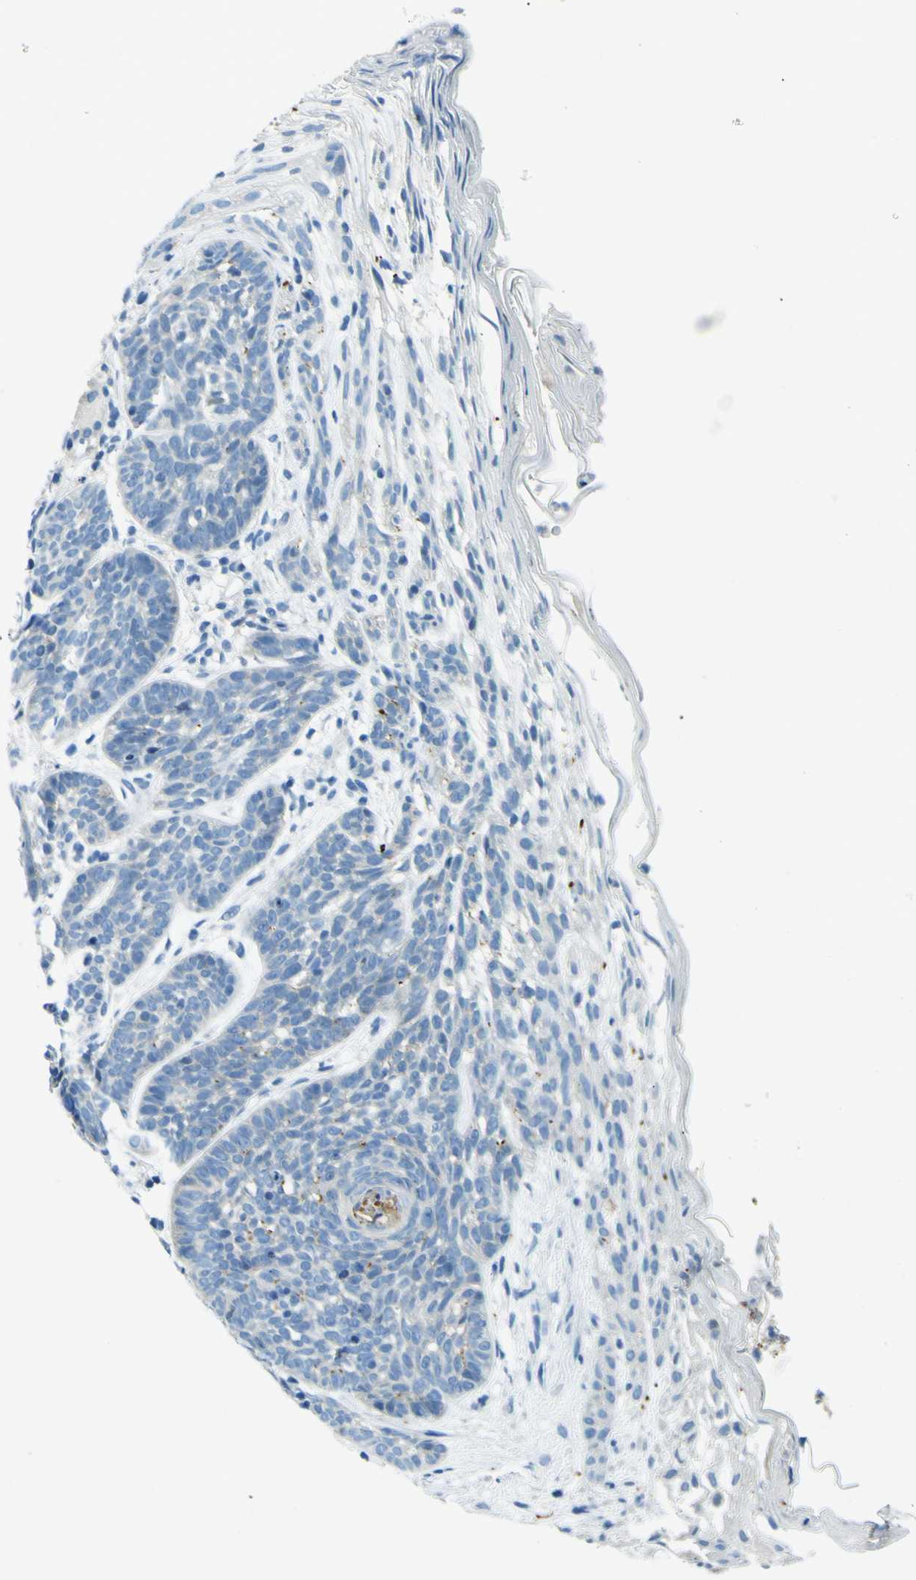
{"staining": {"intensity": "moderate", "quantity": "<25%", "location": "cytoplasmic/membranous"}, "tissue": "skin cancer", "cell_type": "Tumor cells", "image_type": "cancer", "snomed": [{"axis": "morphology", "description": "Basal cell carcinoma"}, {"axis": "topography", "description": "Skin"}], "caption": "Skin cancer (basal cell carcinoma) was stained to show a protein in brown. There is low levels of moderate cytoplasmic/membranous positivity in about <25% of tumor cells.", "gene": "SORCS1", "patient": {"sex": "female", "age": 70}}